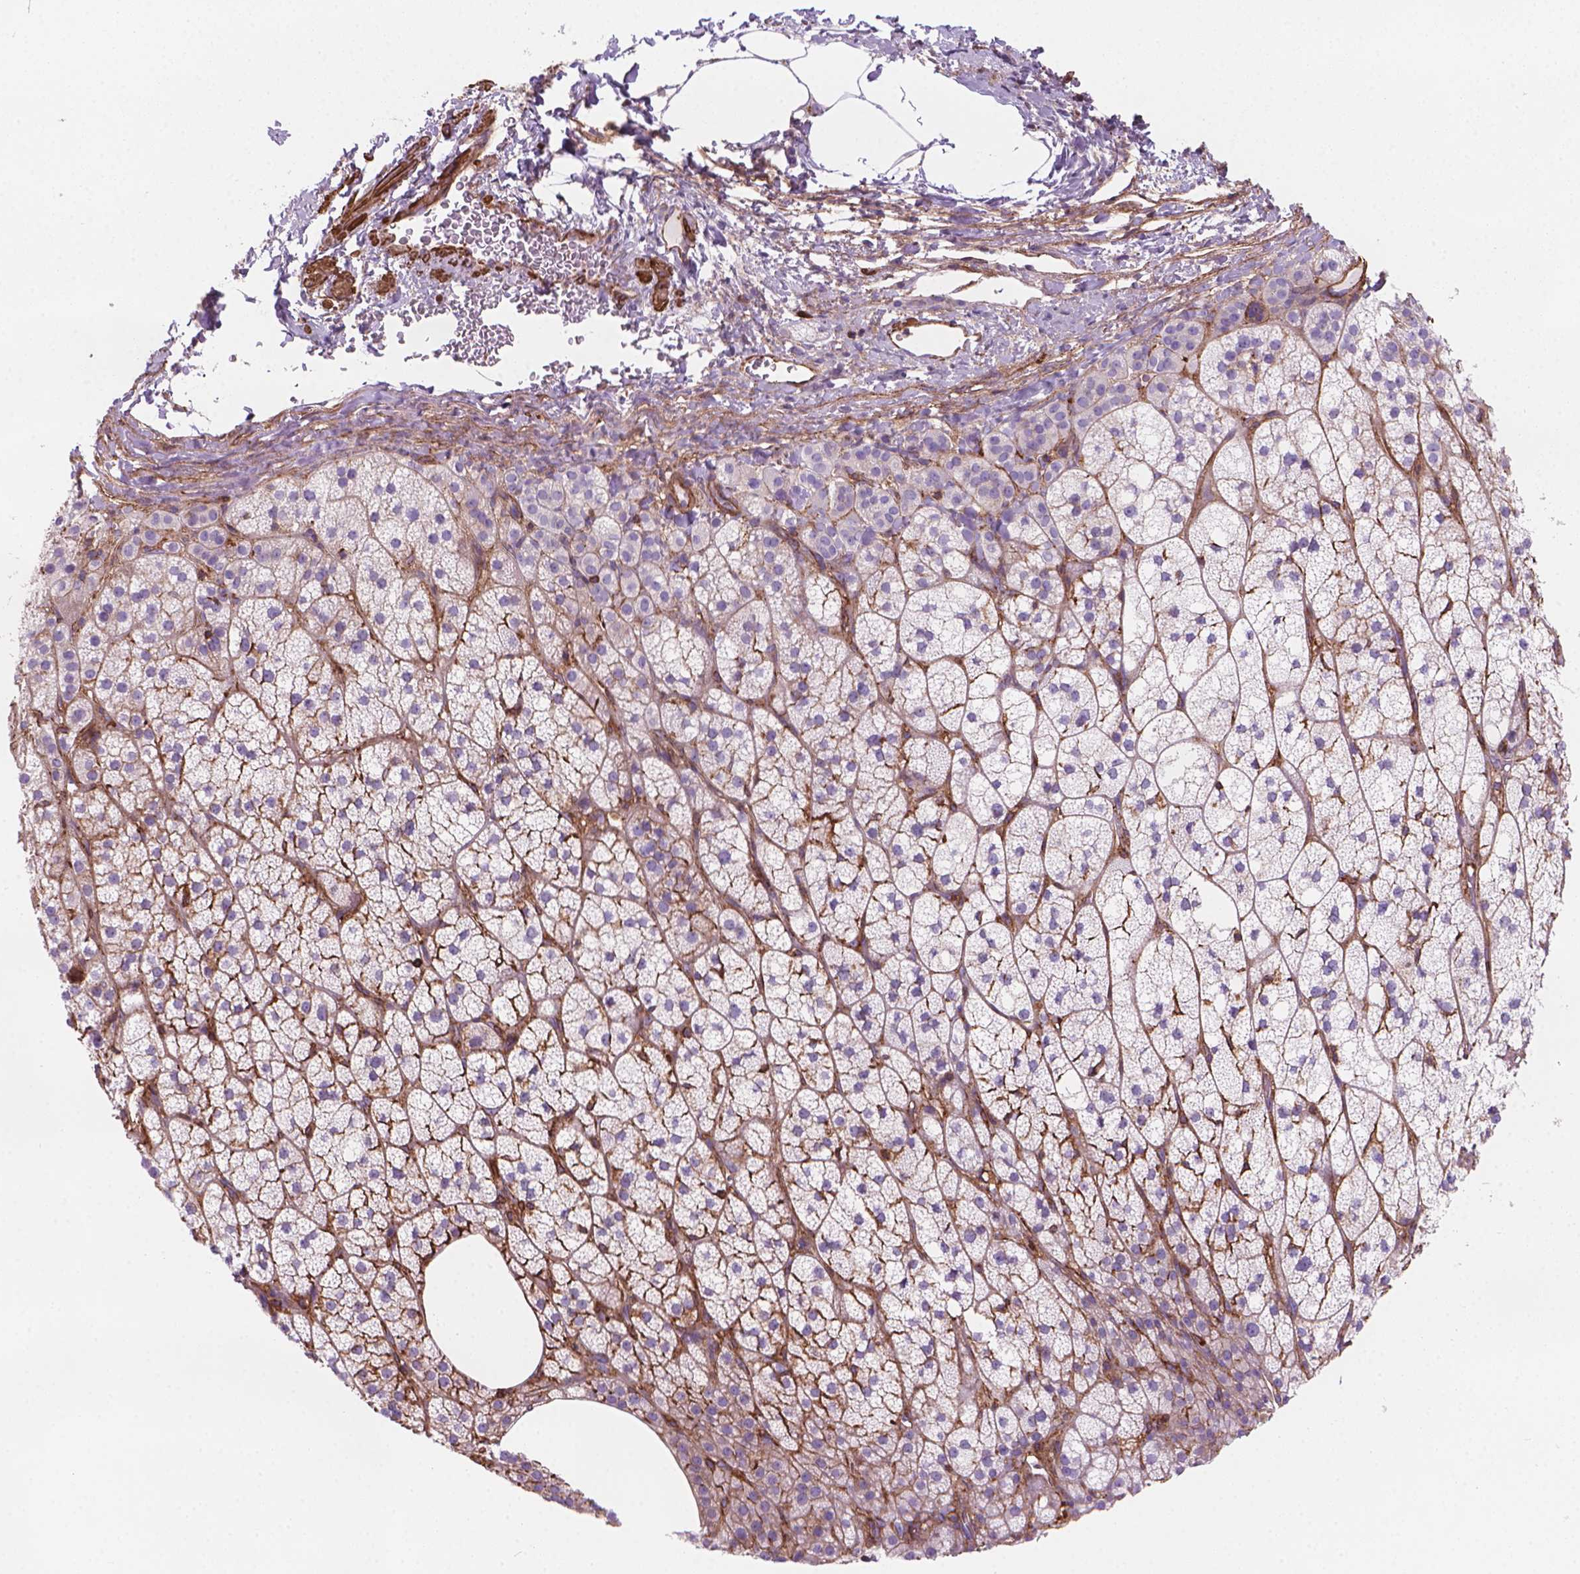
{"staining": {"intensity": "moderate", "quantity": "25%-75%", "location": "cytoplasmic/membranous"}, "tissue": "adrenal gland", "cell_type": "Glandular cells", "image_type": "normal", "snomed": [{"axis": "morphology", "description": "Normal tissue, NOS"}, {"axis": "topography", "description": "Adrenal gland"}], "caption": "Protein expression analysis of normal human adrenal gland reveals moderate cytoplasmic/membranous staining in about 25%-75% of glandular cells.", "gene": "PATJ", "patient": {"sex": "female", "age": 60}}